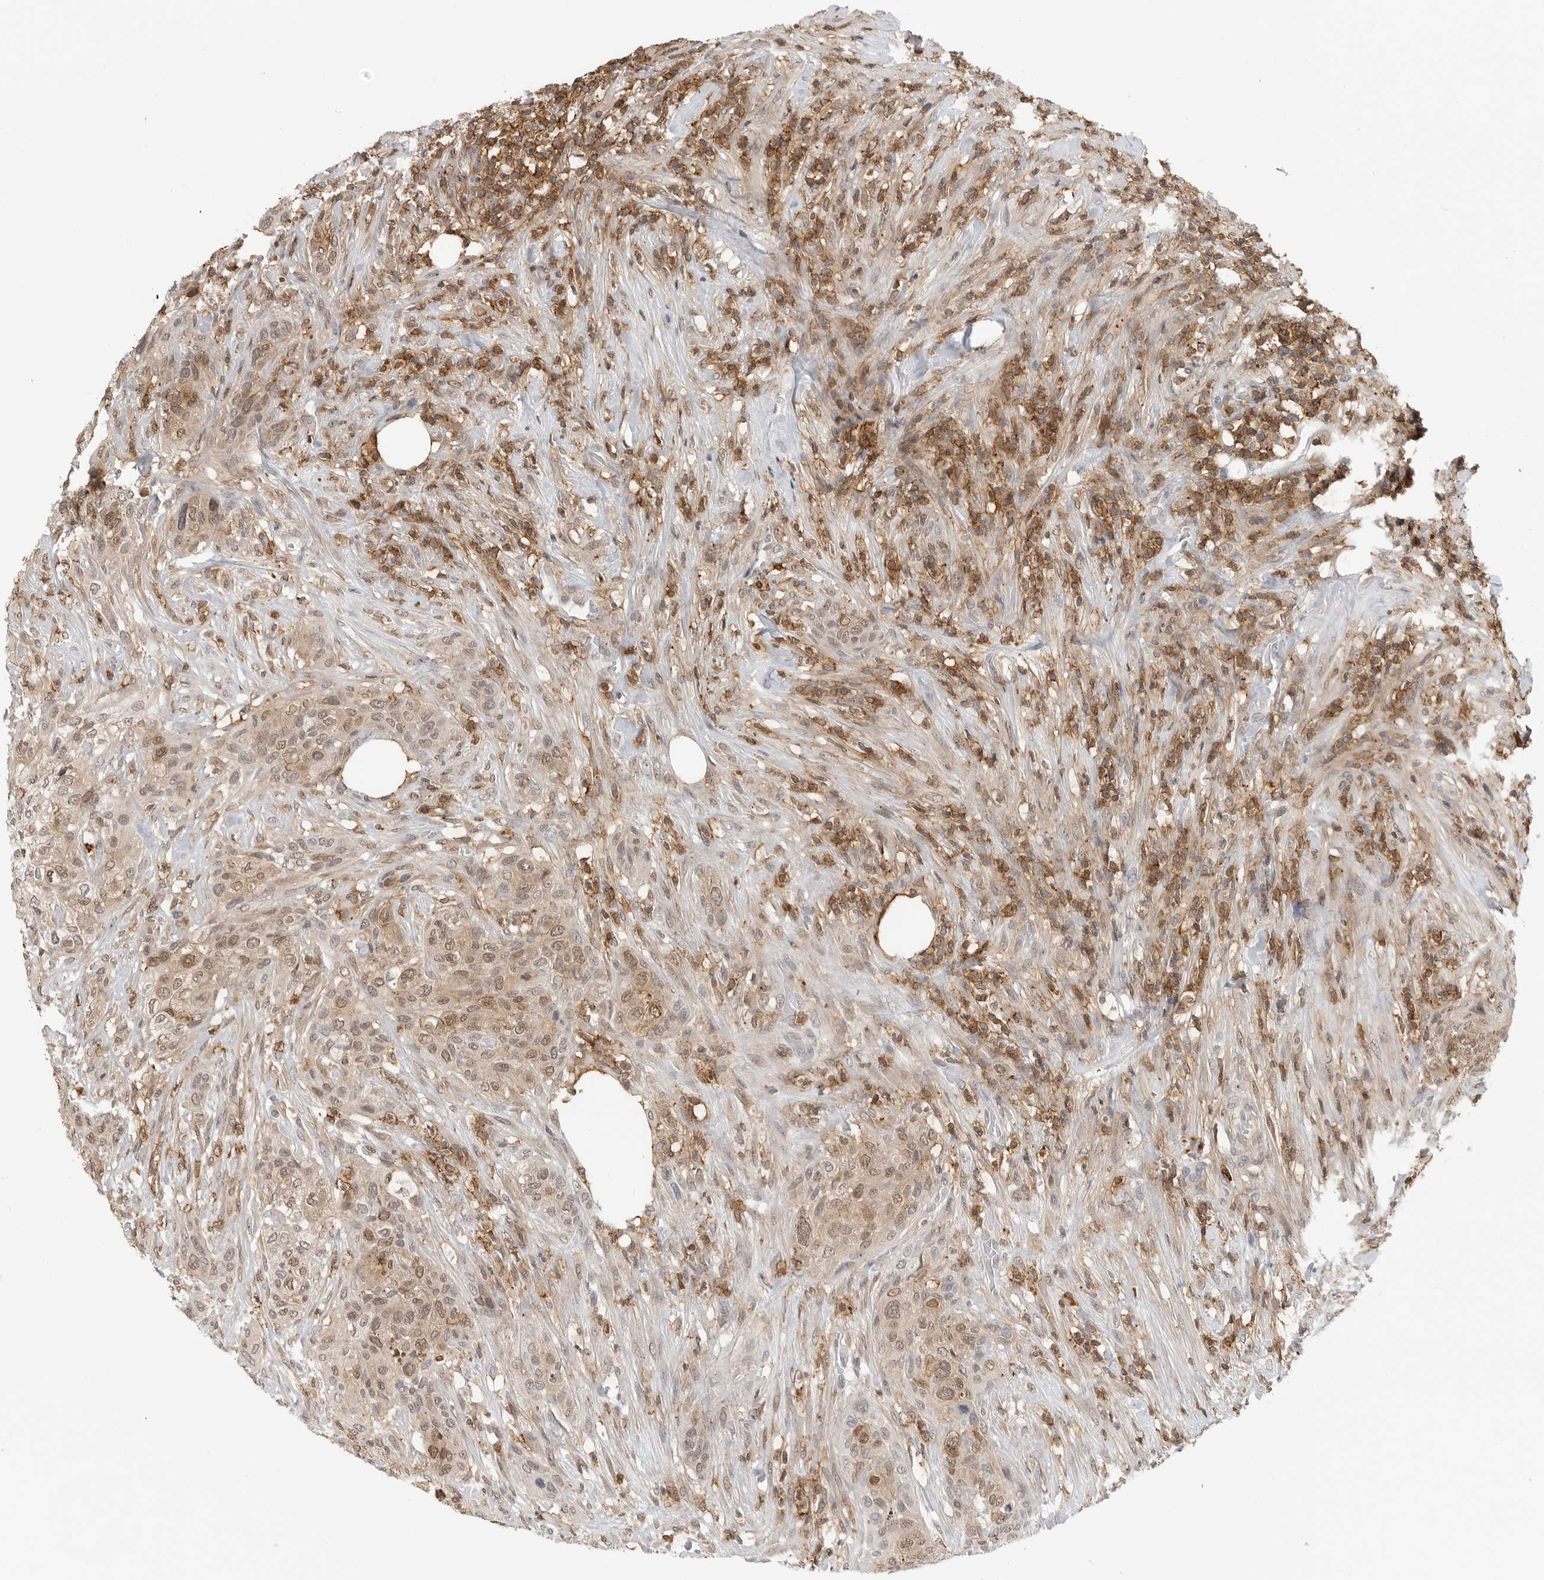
{"staining": {"intensity": "weak", "quantity": ">75%", "location": "cytoplasmic/membranous,nuclear"}, "tissue": "urothelial cancer", "cell_type": "Tumor cells", "image_type": "cancer", "snomed": [{"axis": "morphology", "description": "Urothelial carcinoma, High grade"}, {"axis": "topography", "description": "Urinary bladder"}], "caption": "The immunohistochemical stain highlights weak cytoplasmic/membranous and nuclear positivity in tumor cells of urothelial cancer tissue.", "gene": "ANXA11", "patient": {"sex": "male", "age": 35}}